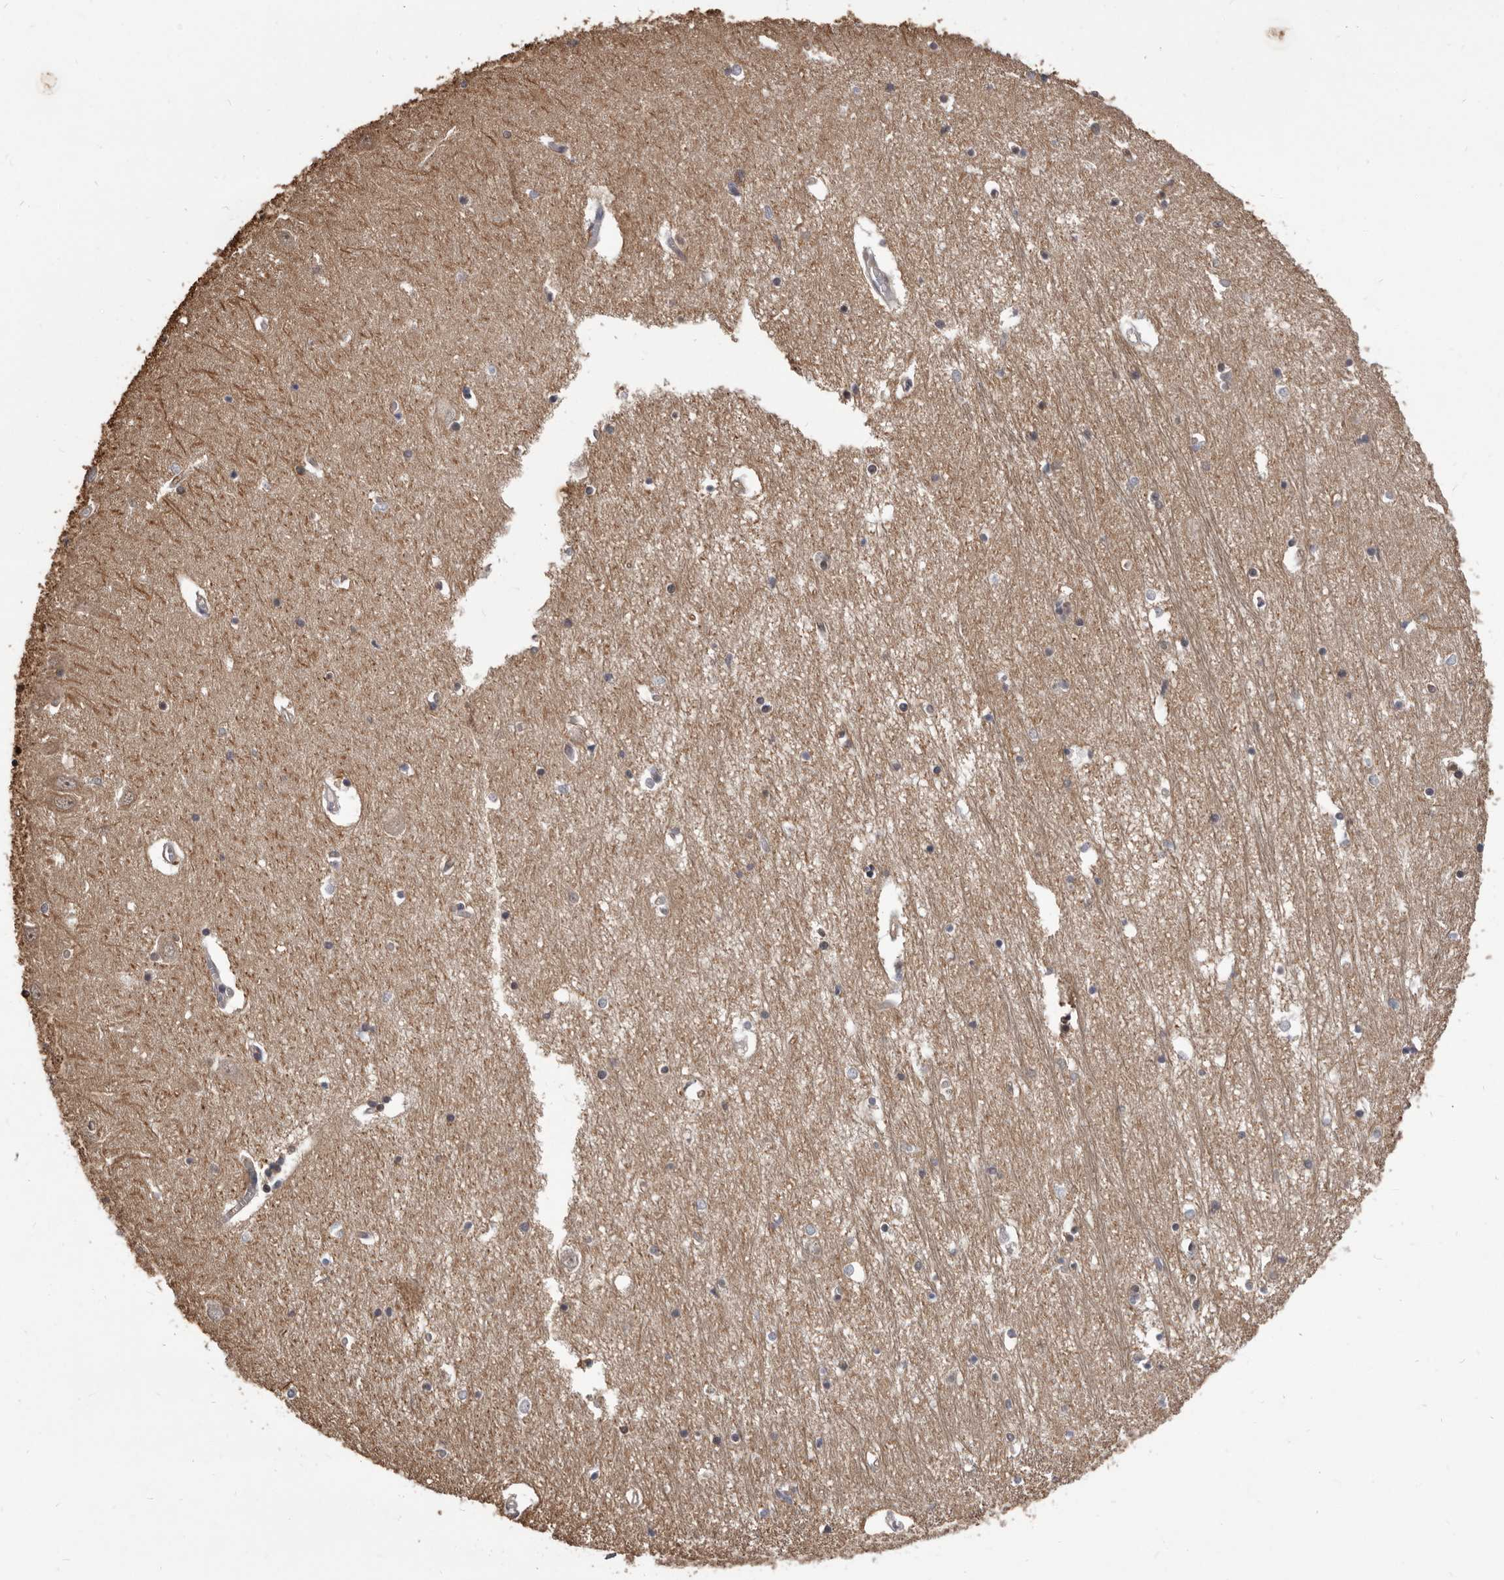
{"staining": {"intensity": "negative", "quantity": "none", "location": "none"}, "tissue": "hippocampus", "cell_type": "Glial cells", "image_type": "normal", "snomed": [{"axis": "morphology", "description": "Normal tissue, NOS"}, {"axis": "topography", "description": "Hippocampus"}], "caption": "The immunohistochemistry photomicrograph has no significant positivity in glial cells of hippocampus.", "gene": "ADAMTS20", "patient": {"sex": "male", "age": 70}}